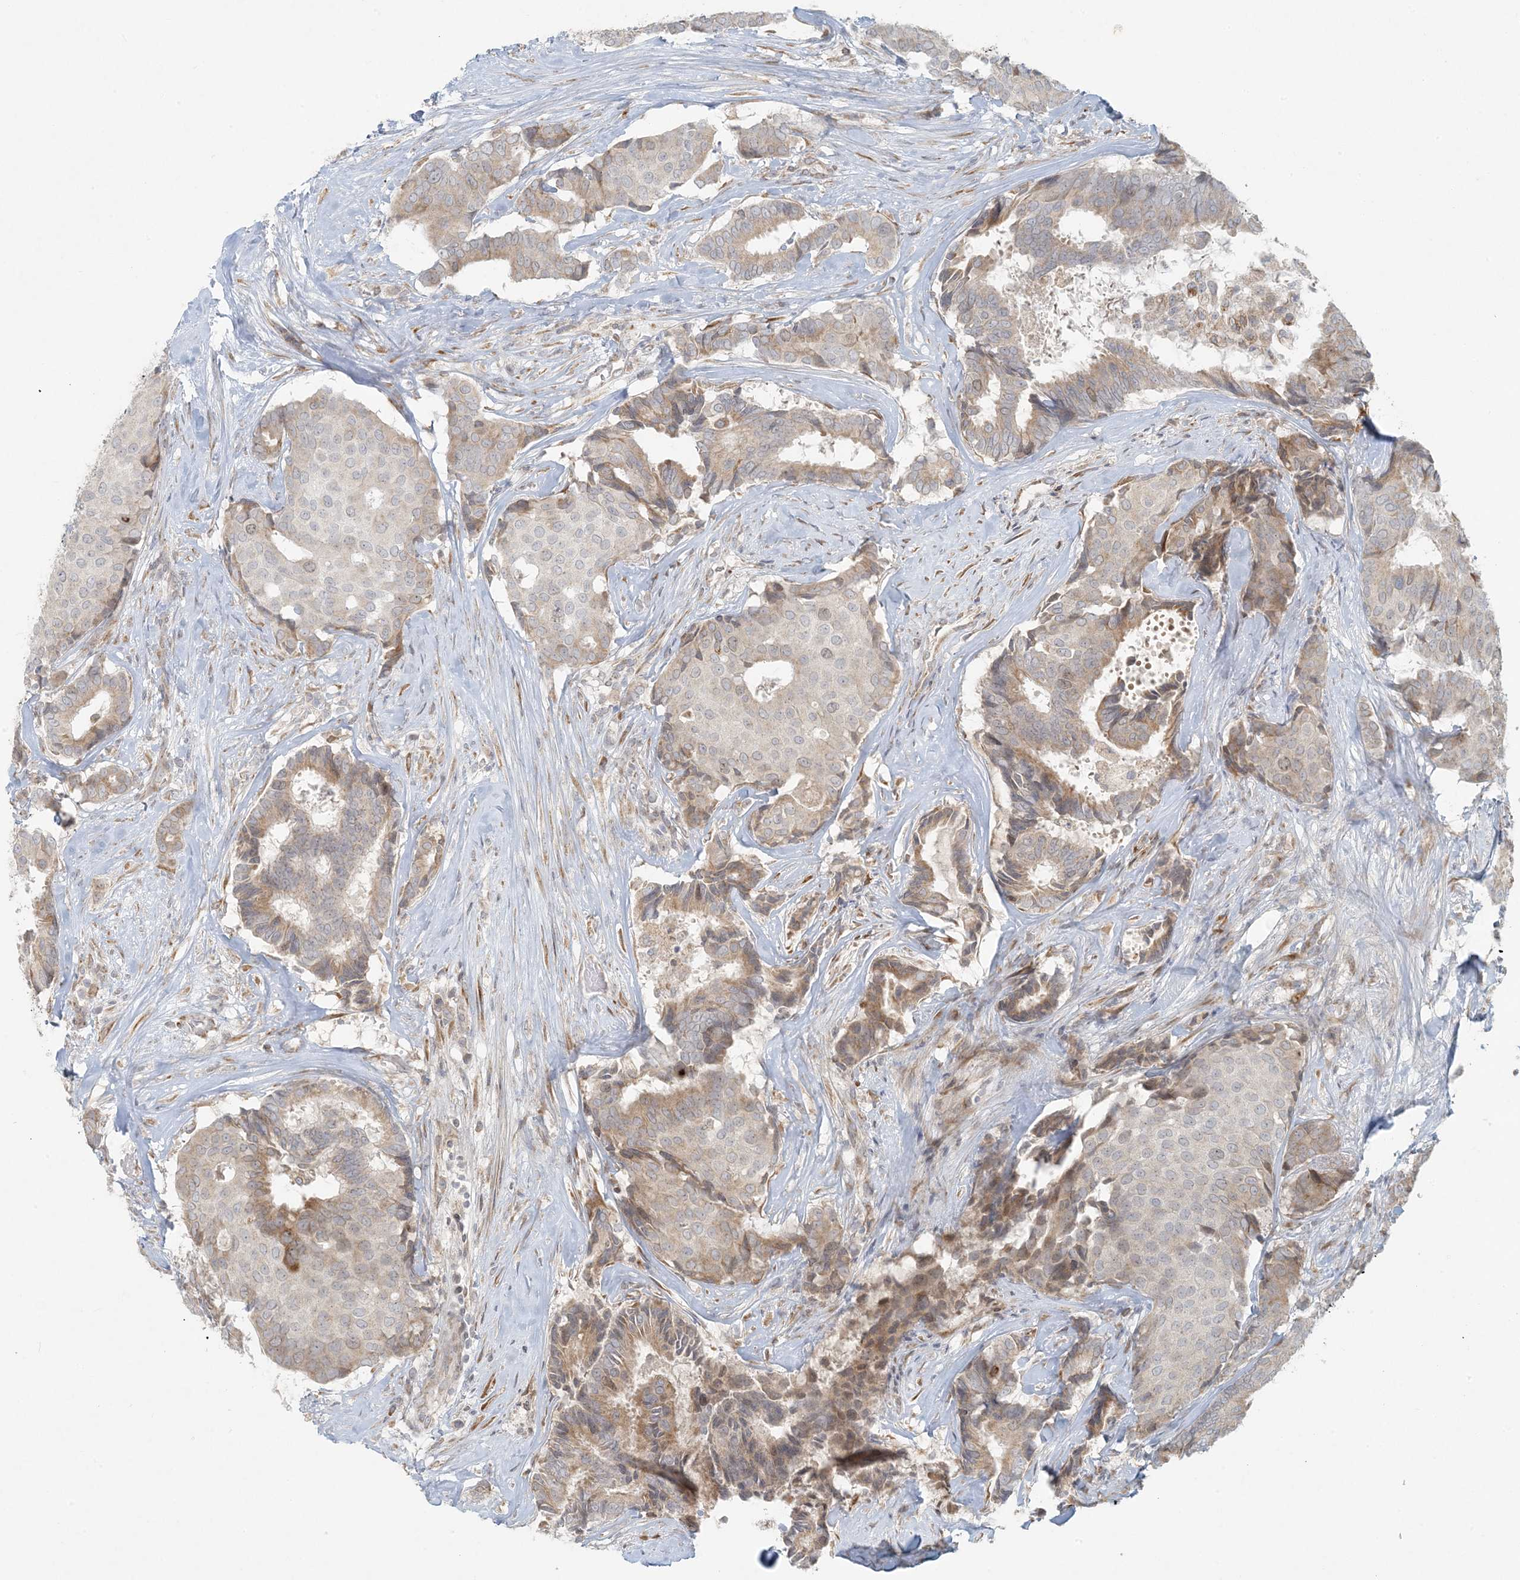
{"staining": {"intensity": "weak", "quantity": ">75%", "location": "cytoplasmic/membranous"}, "tissue": "breast cancer", "cell_type": "Tumor cells", "image_type": "cancer", "snomed": [{"axis": "morphology", "description": "Duct carcinoma"}, {"axis": "topography", "description": "Breast"}], "caption": "Brown immunohistochemical staining in human breast cancer reveals weak cytoplasmic/membranous positivity in about >75% of tumor cells.", "gene": "HACL1", "patient": {"sex": "female", "age": 75}}